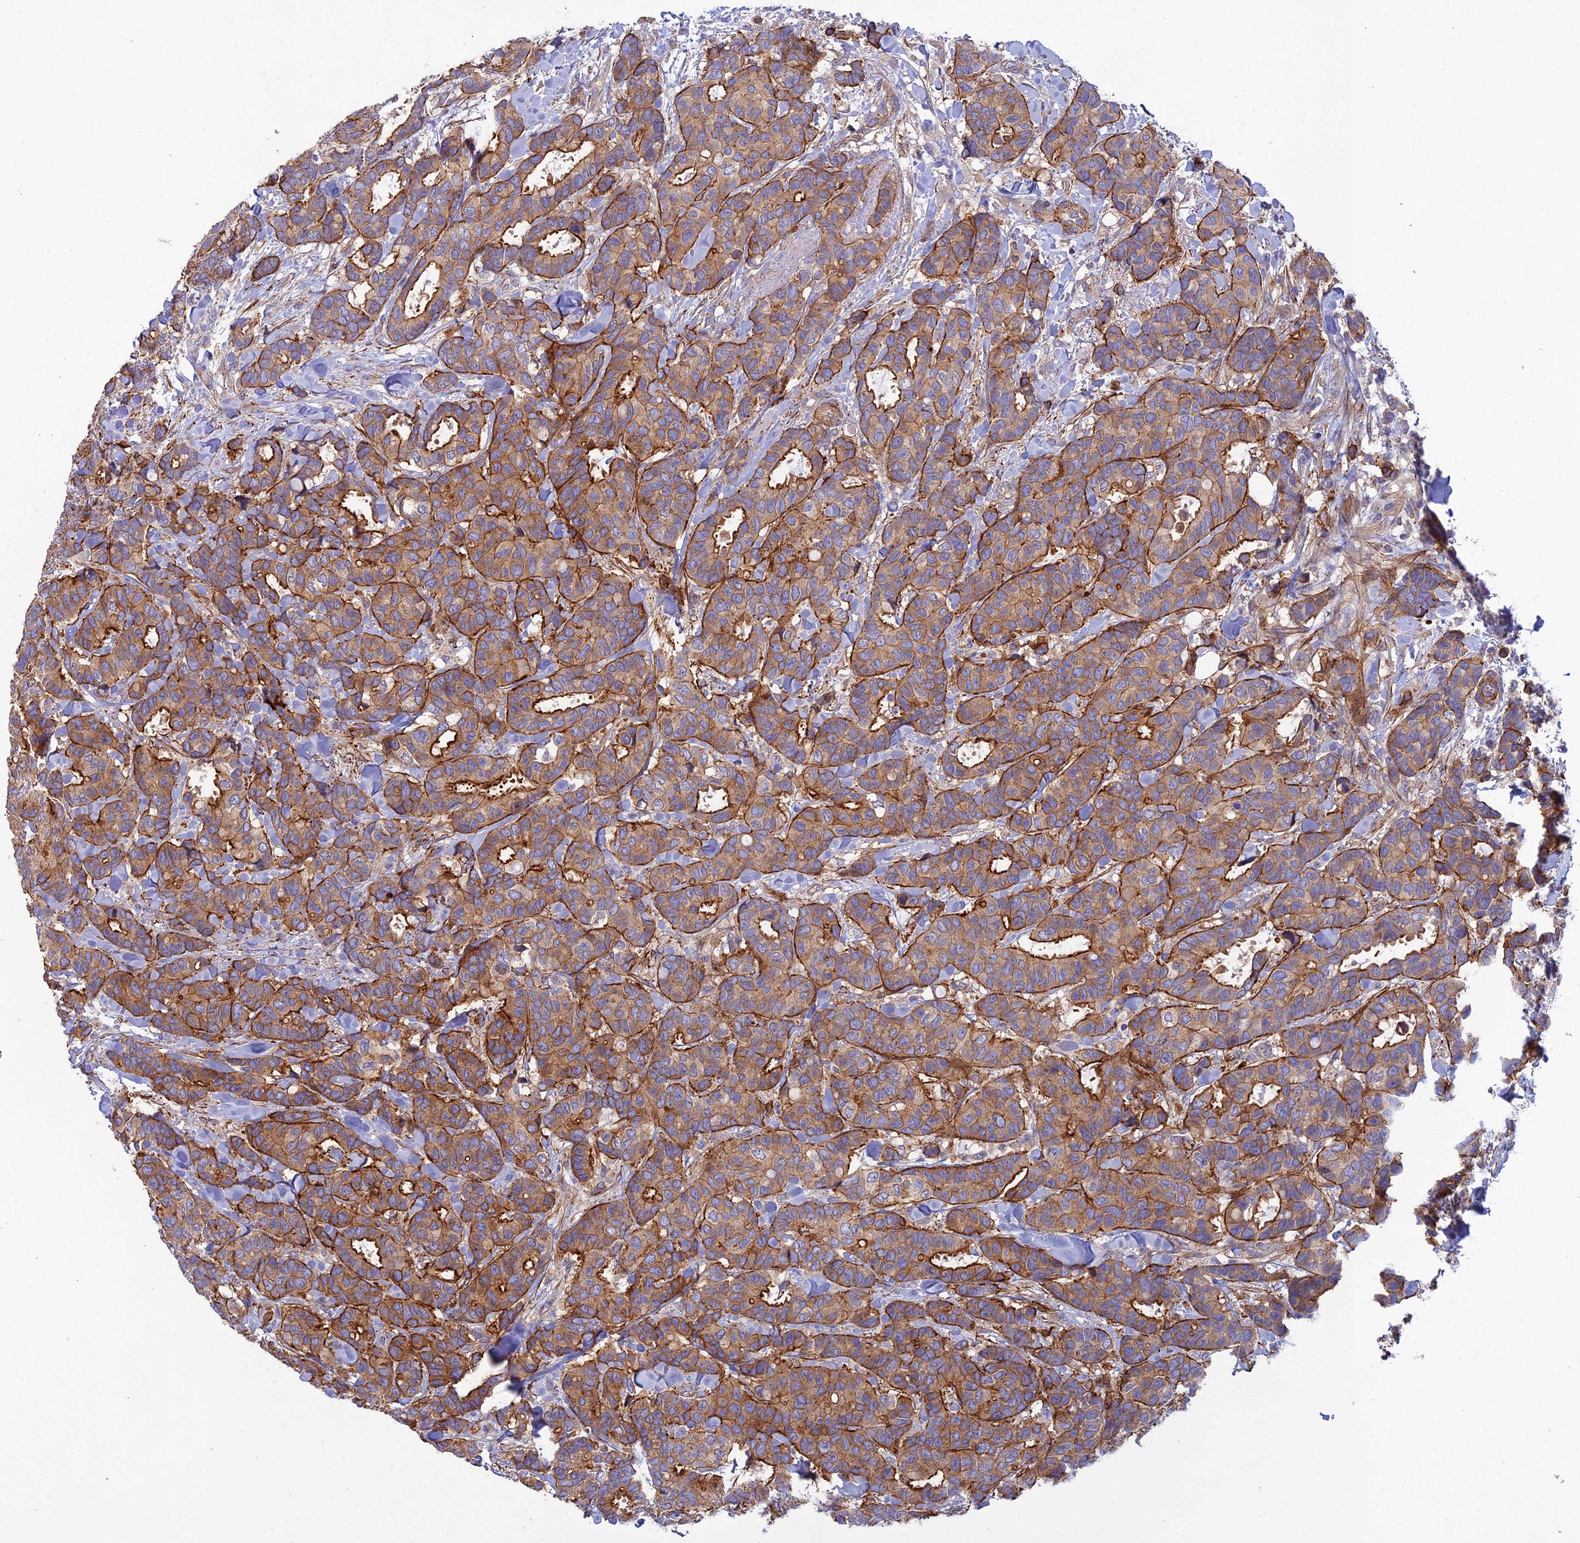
{"staining": {"intensity": "strong", "quantity": ">75%", "location": "cytoplasmic/membranous"}, "tissue": "breast cancer", "cell_type": "Tumor cells", "image_type": "cancer", "snomed": [{"axis": "morphology", "description": "Normal tissue, NOS"}, {"axis": "morphology", "description": "Duct carcinoma"}, {"axis": "topography", "description": "Breast"}], "caption": "Breast intraductal carcinoma stained with a protein marker exhibits strong staining in tumor cells.", "gene": "RALGAPA2", "patient": {"sex": "female", "age": 87}}